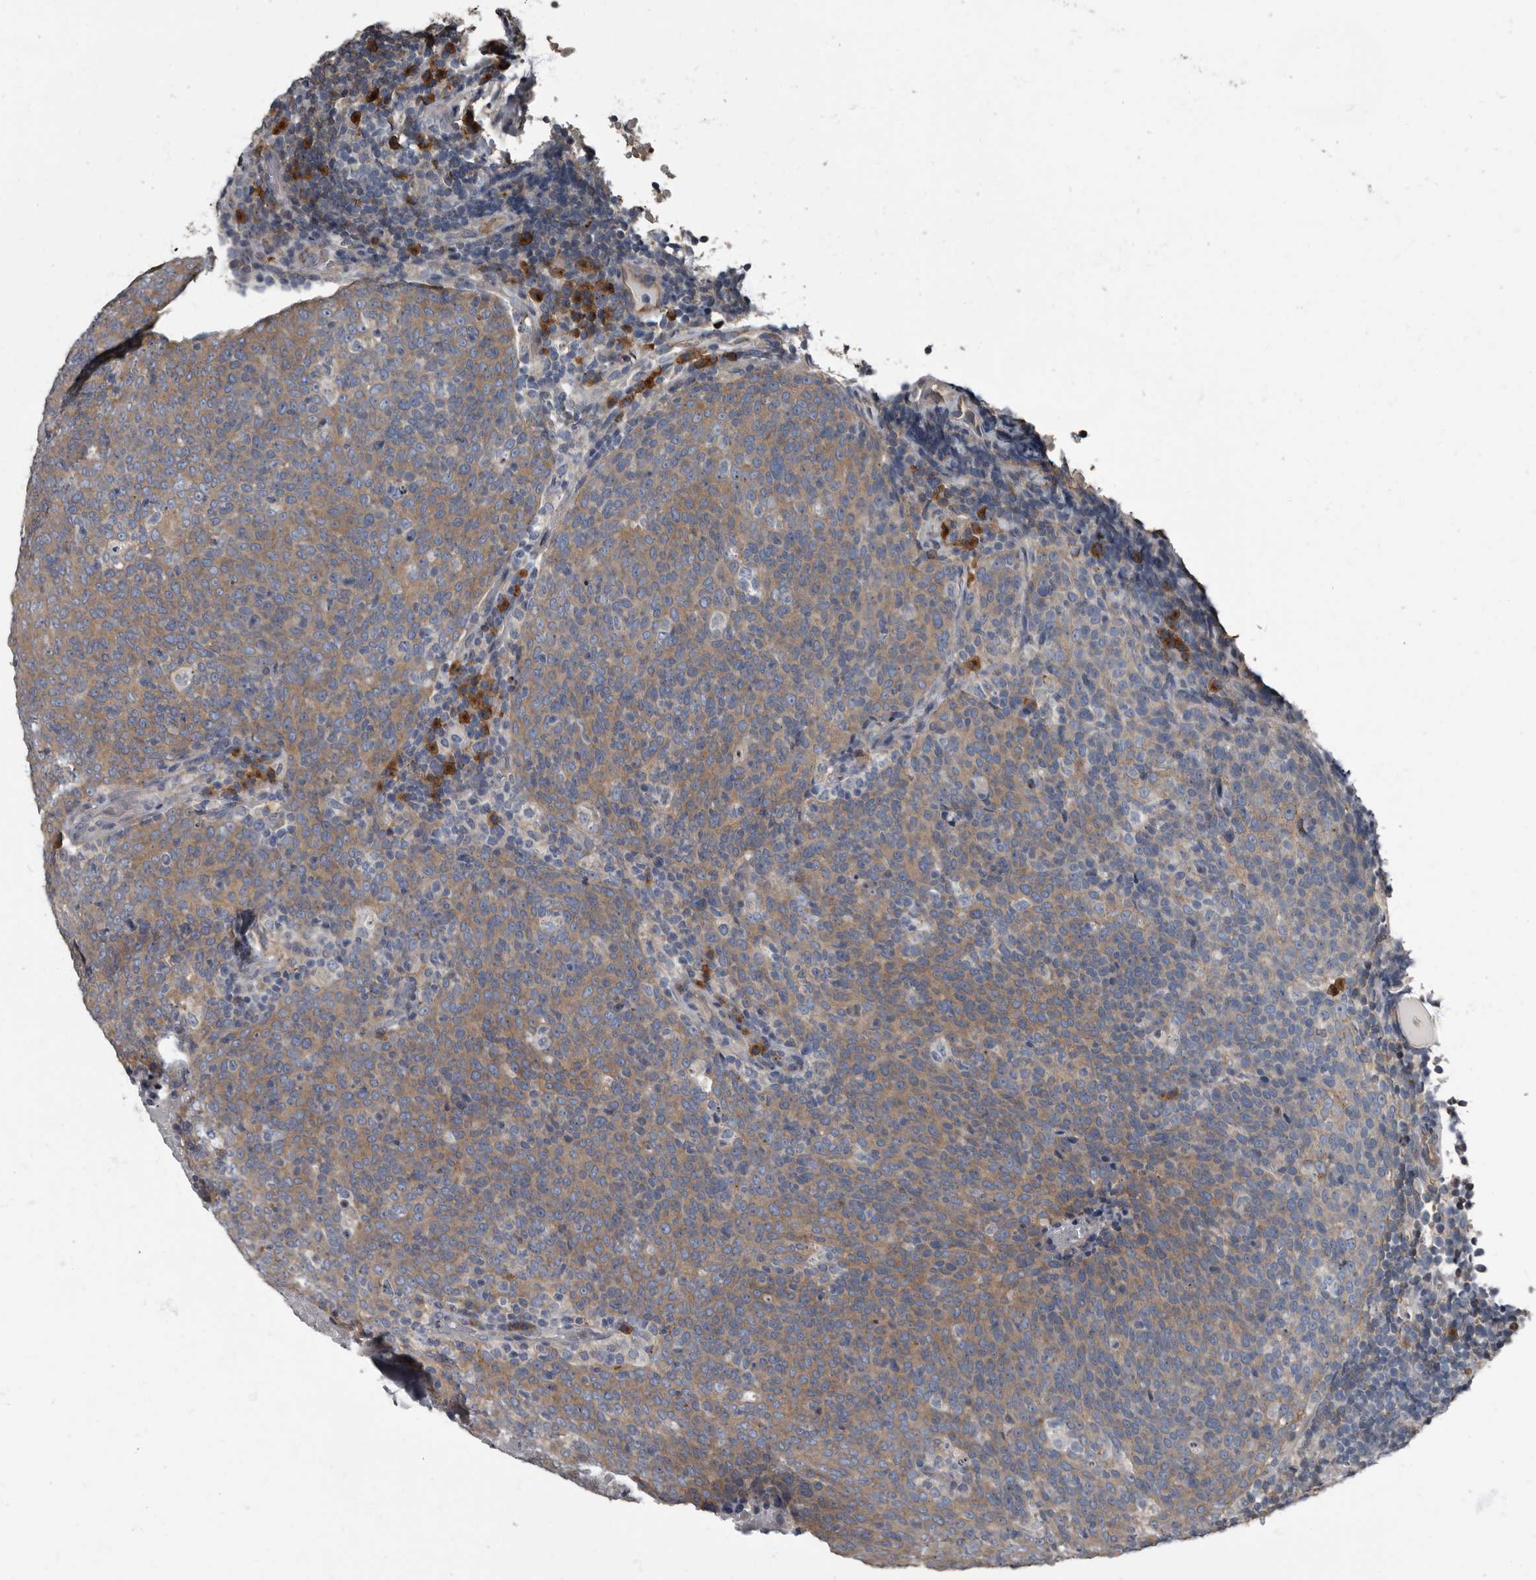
{"staining": {"intensity": "moderate", "quantity": ">75%", "location": "cytoplasmic/membranous"}, "tissue": "head and neck cancer", "cell_type": "Tumor cells", "image_type": "cancer", "snomed": [{"axis": "morphology", "description": "Squamous cell carcinoma, NOS"}, {"axis": "morphology", "description": "Squamous cell carcinoma, metastatic, NOS"}, {"axis": "topography", "description": "Lymph node"}, {"axis": "topography", "description": "Head-Neck"}], "caption": "Moderate cytoplasmic/membranous protein positivity is seen in approximately >75% of tumor cells in head and neck cancer (metastatic squamous cell carcinoma). (brown staining indicates protein expression, while blue staining denotes nuclei).", "gene": "TPD52L1", "patient": {"sex": "male", "age": 62}}